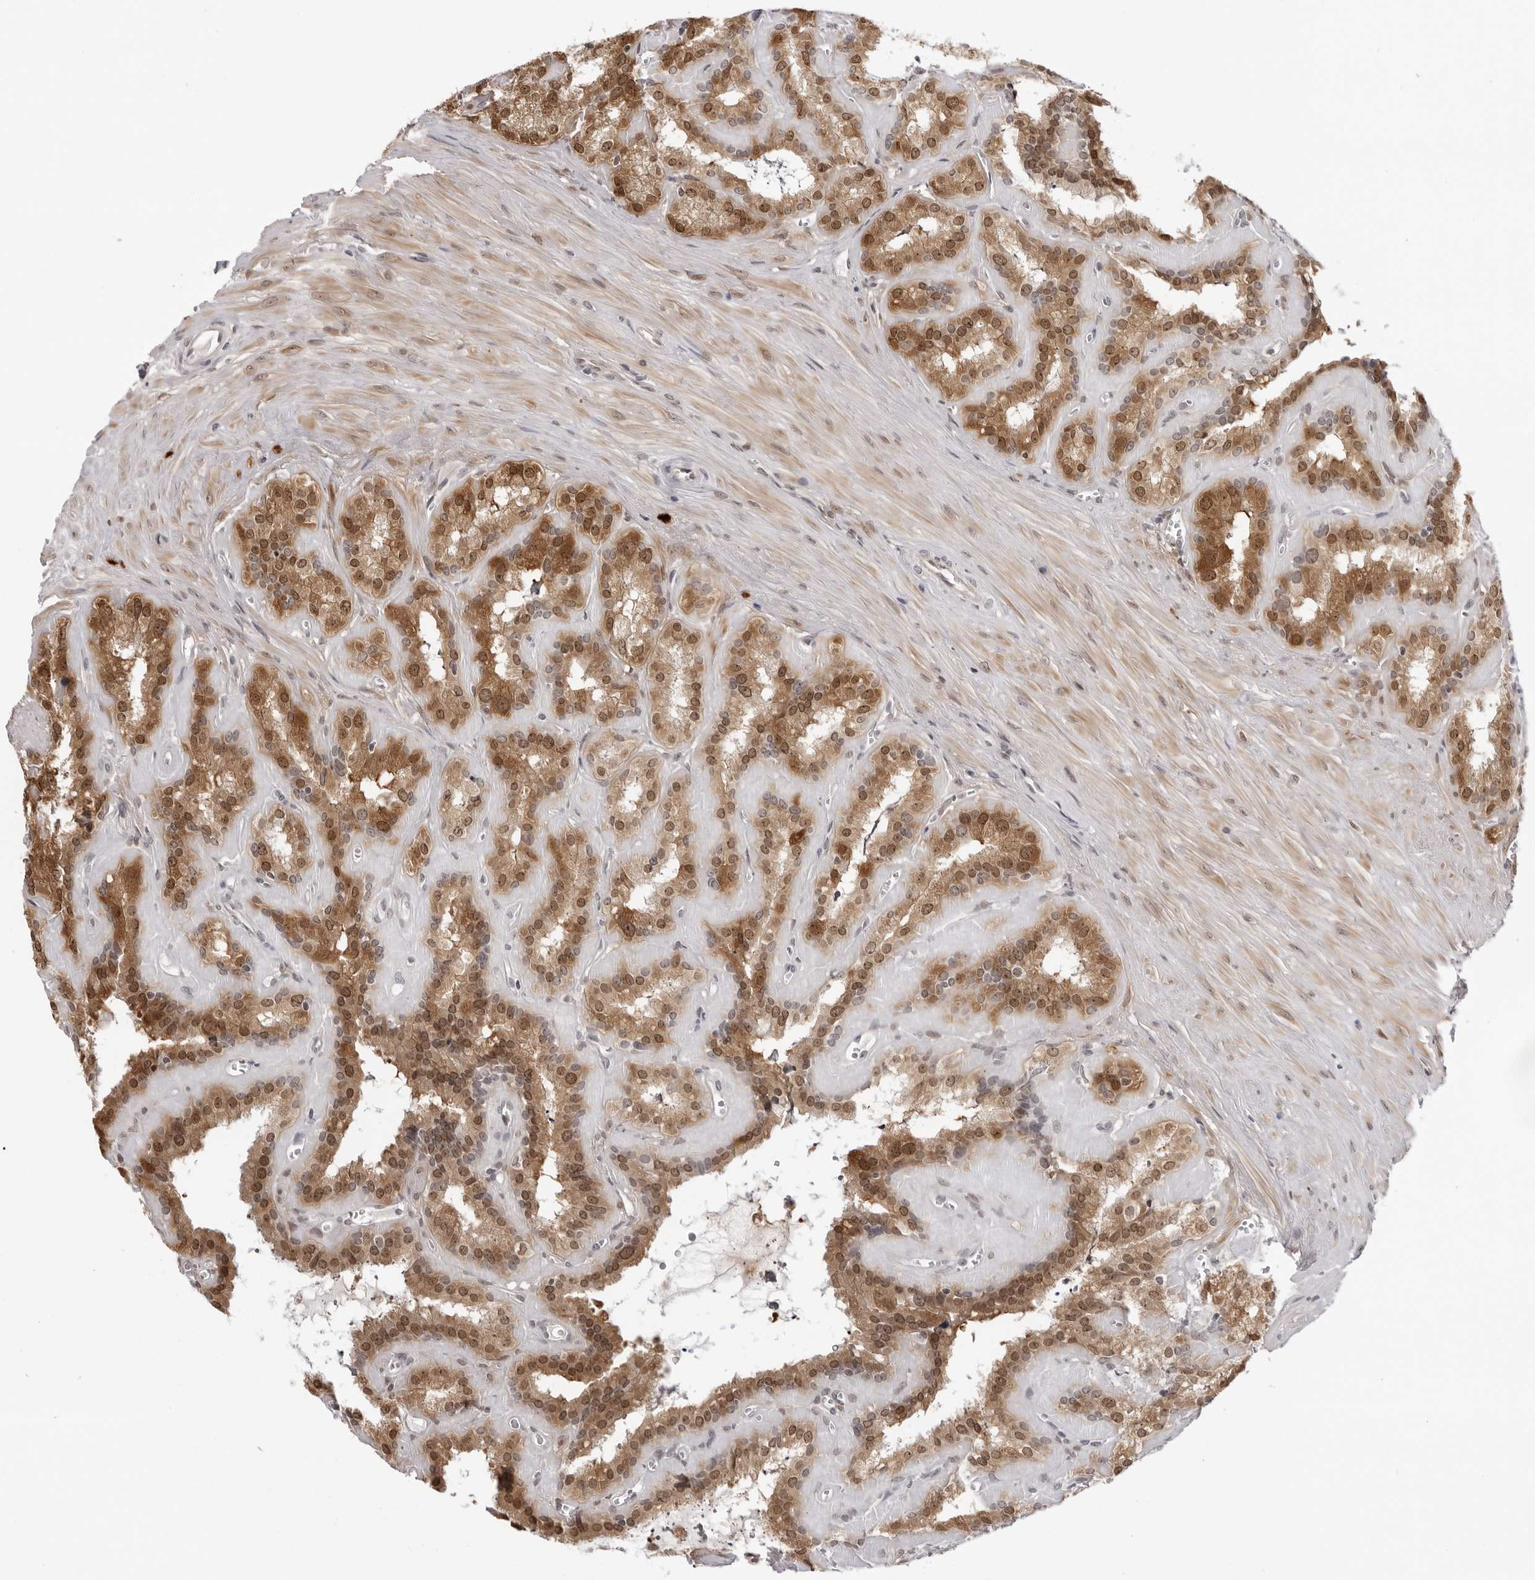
{"staining": {"intensity": "moderate", "quantity": ">75%", "location": "cytoplasmic/membranous,nuclear"}, "tissue": "seminal vesicle", "cell_type": "Glandular cells", "image_type": "normal", "snomed": [{"axis": "morphology", "description": "Normal tissue, NOS"}, {"axis": "topography", "description": "Prostate"}, {"axis": "topography", "description": "Seminal veicle"}], "caption": "High-power microscopy captured an immunohistochemistry (IHC) histopathology image of benign seminal vesicle, revealing moderate cytoplasmic/membranous,nuclear expression in approximately >75% of glandular cells.", "gene": "SRGAP2", "patient": {"sex": "male", "age": 59}}